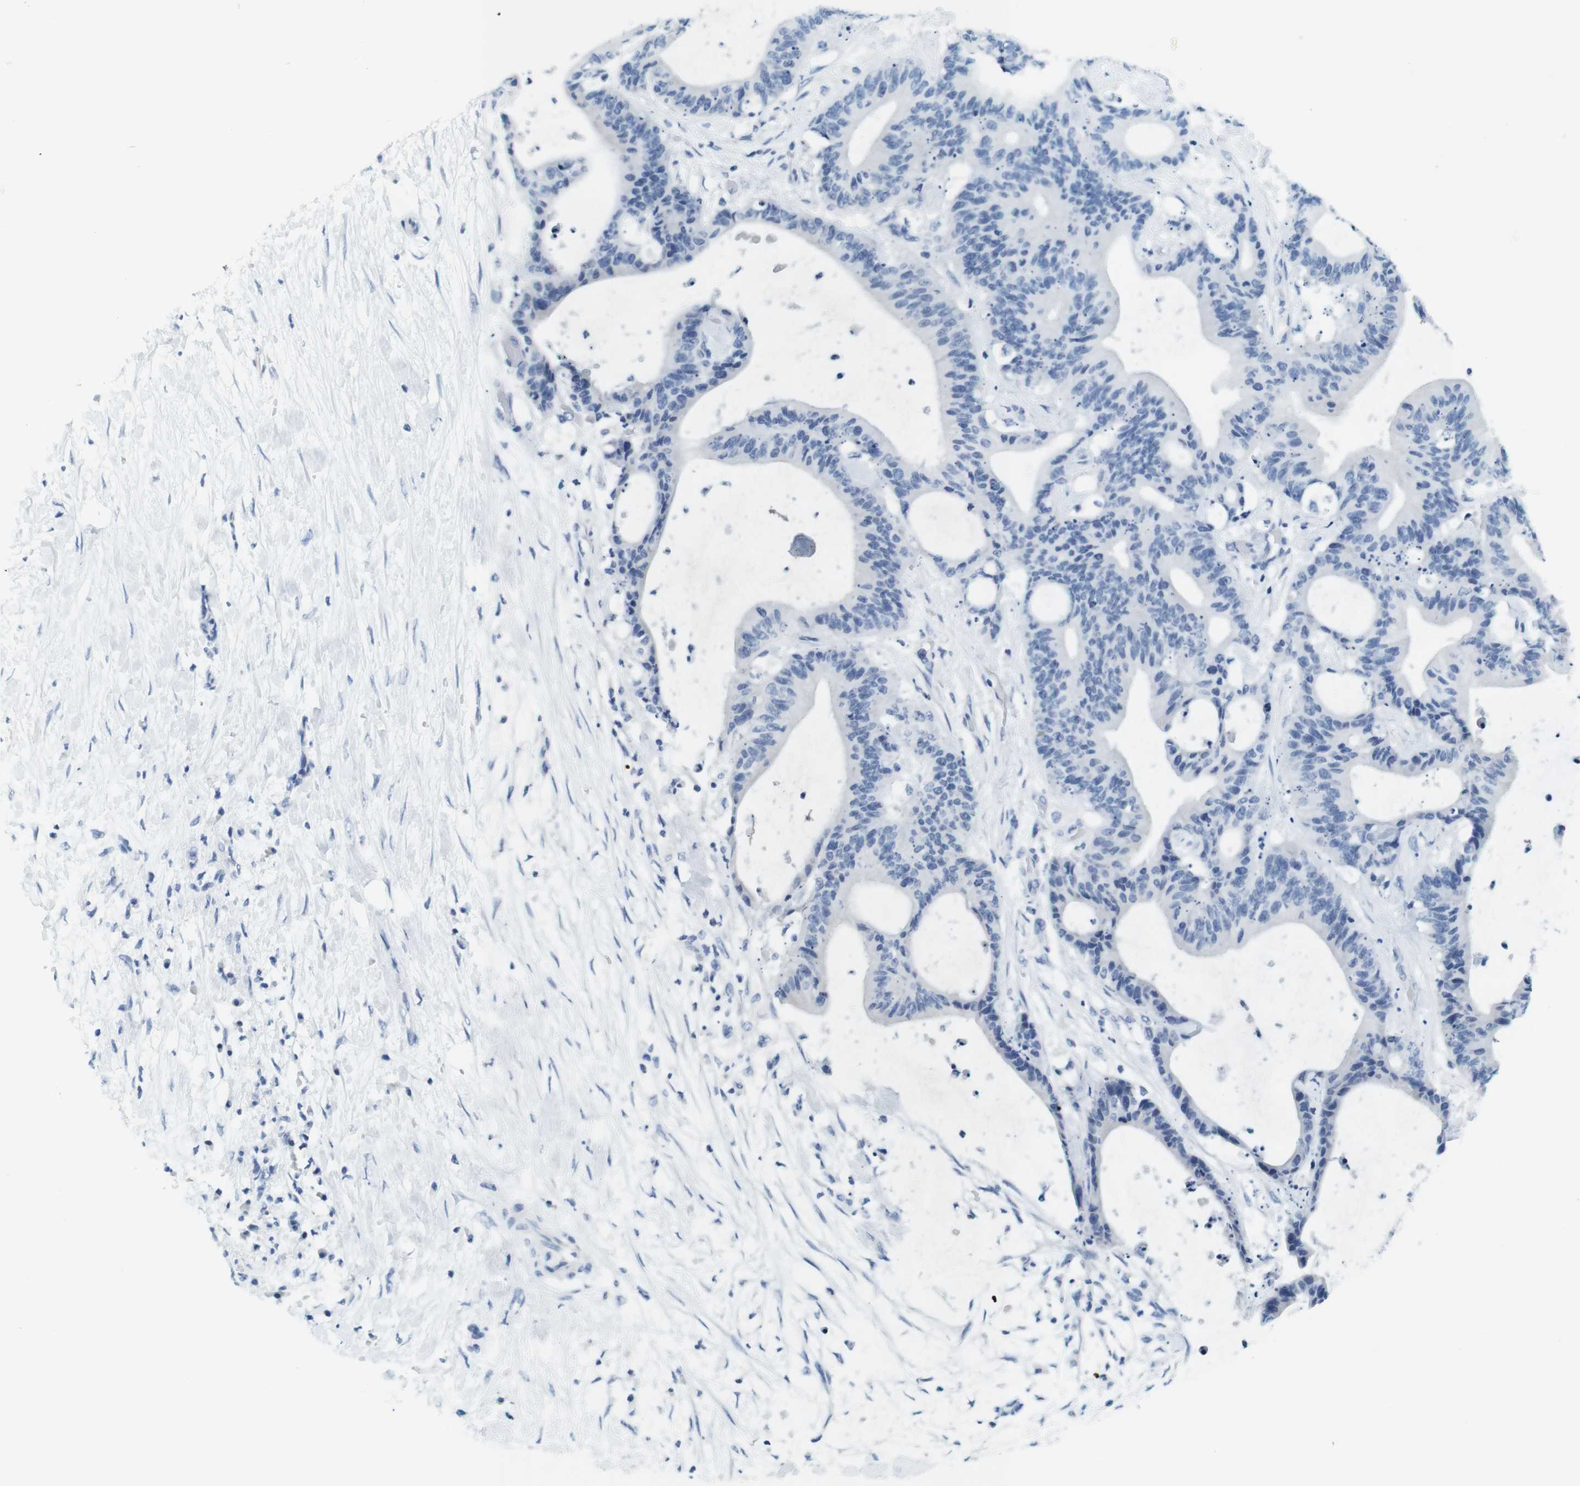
{"staining": {"intensity": "negative", "quantity": "none", "location": "none"}, "tissue": "liver cancer", "cell_type": "Tumor cells", "image_type": "cancer", "snomed": [{"axis": "morphology", "description": "Cholangiocarcinoma"}, {"axis": "topography", "description": "Liver"}], "caption": "Tumor cells are negative for brown protein staining in liver cancer.", "gene": "CYP2C9", "patient": {"sex": "female", "age": 73}}